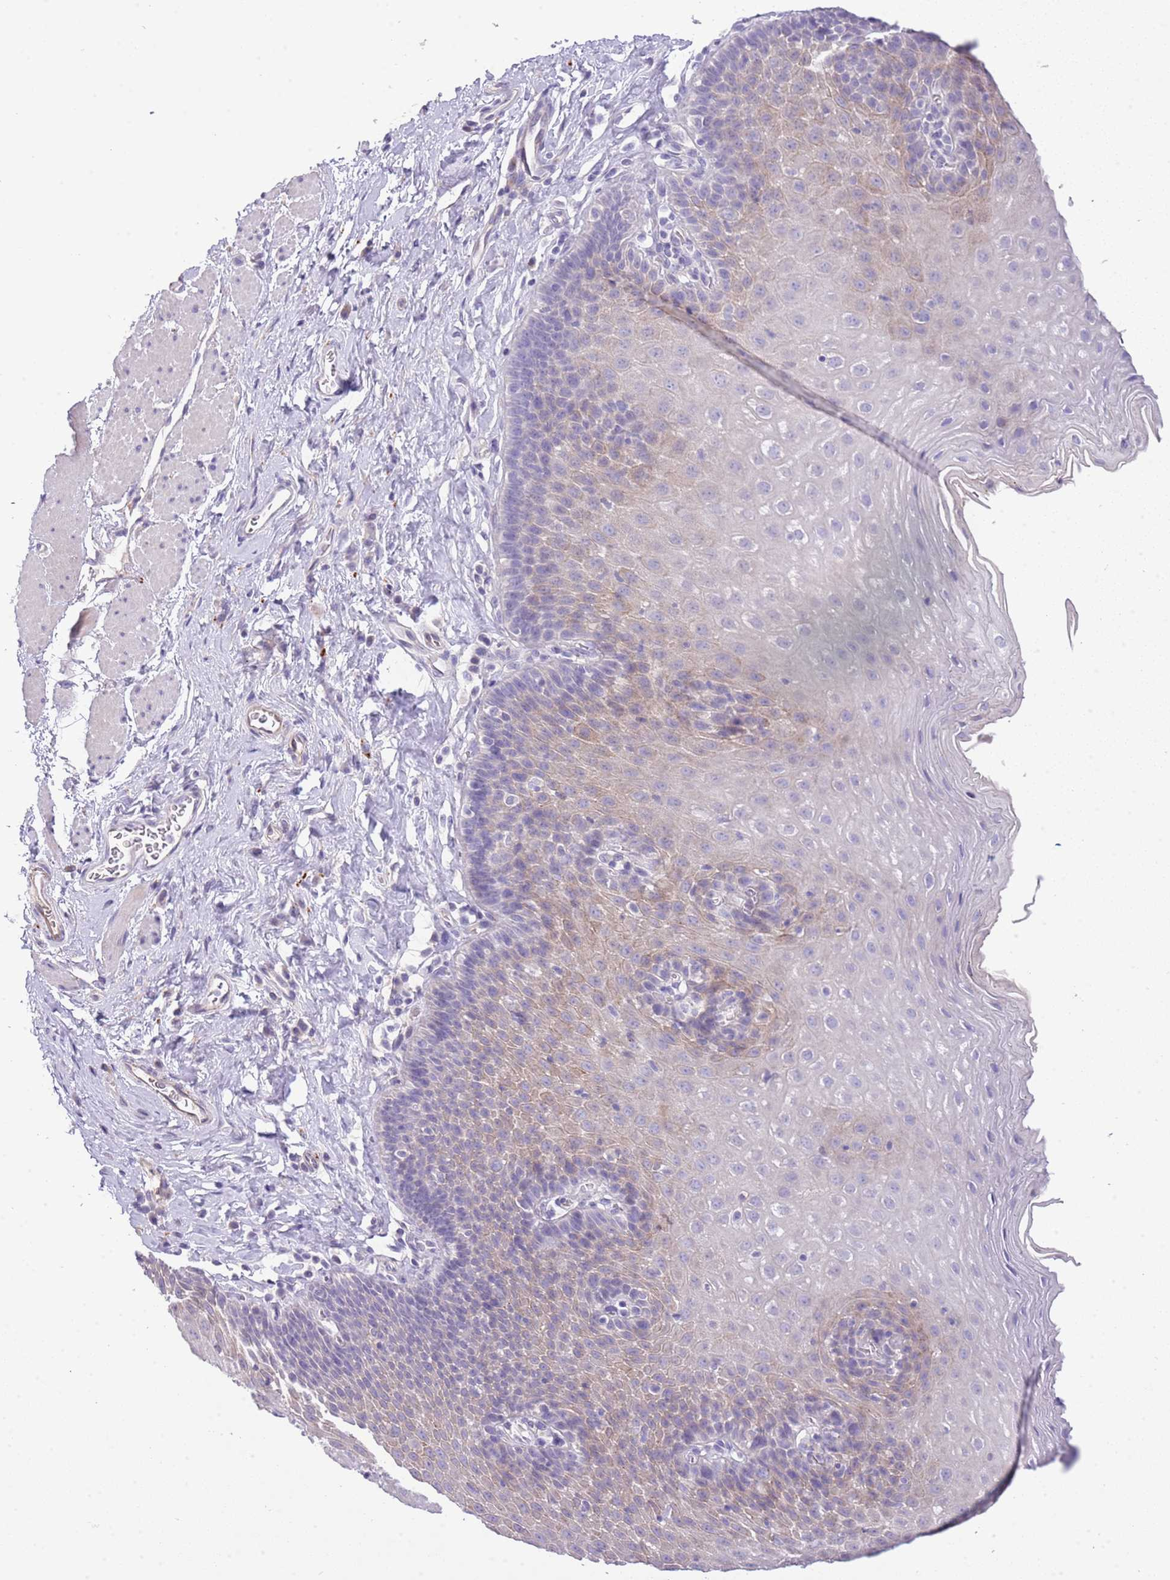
{"staining": {"intensity": "weak", "quantity": "25%-75%", "location": "cytoplasmic/membranous"}, "tissue": "esophagus", "cell_type": "Squamous epithelial cells", "image_type": "normal", "snomed": [{"axis": "morphology", "description": "Normal tissue, NOS"}, {"axis": "topography", "description": "Esophagus"}], "caption": "Immunohistochemistry of normal esophagus reveals low levels of weak cytoplasmic/membranous positivity in about 25%-75% of squamous epithelial cells.", "gene": "ABHD17A", "patient": {"sex": "female", "age": 61}}